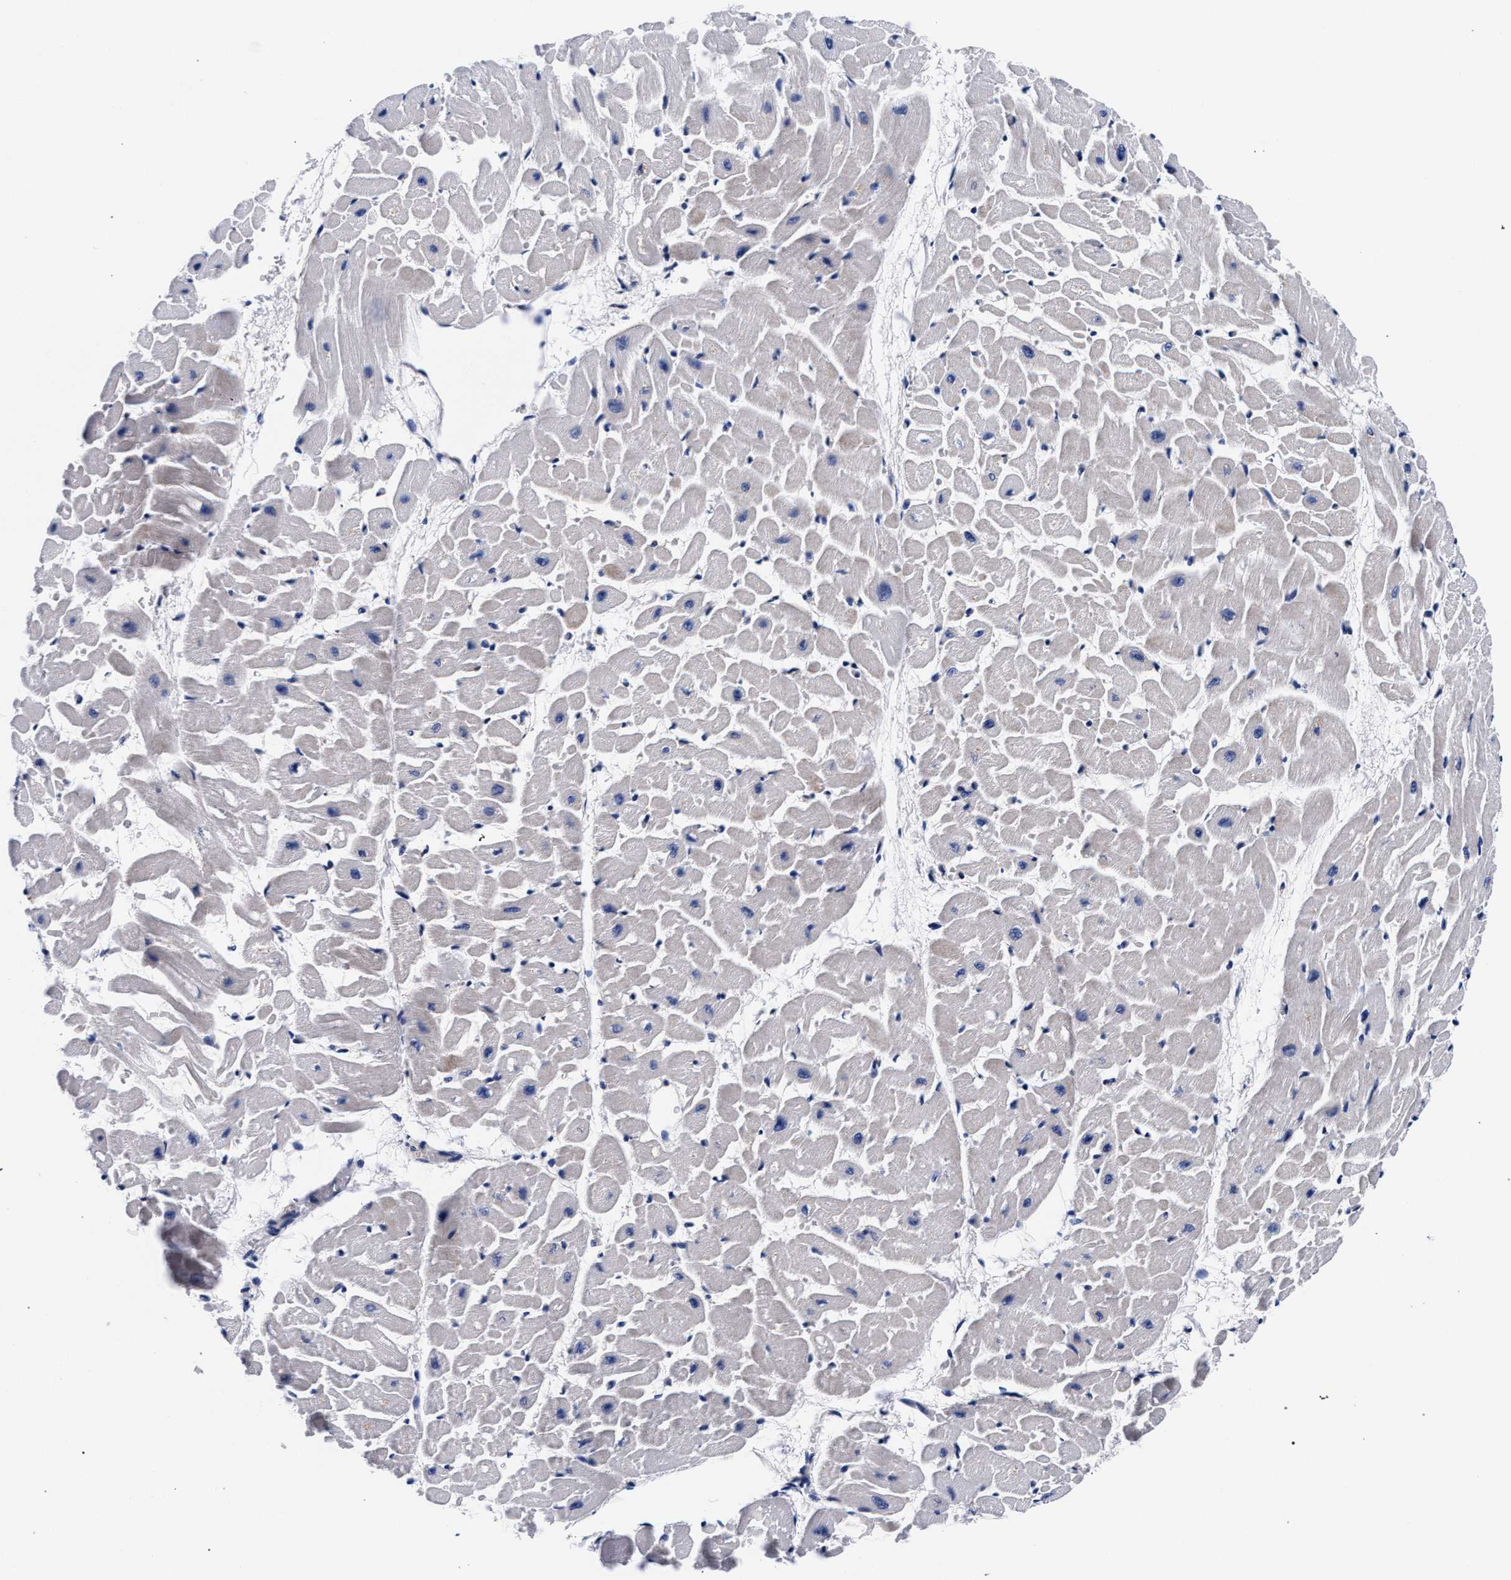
{"staining": {"intensity": "negative", "quantity": "none", "location": "none"}, "tissue": "heart muscle", "cell_type": "Cardiomyocytes", "image_type": "normal", "snomed": [{"axis": "morphology", "description": "Normal tissue, NOS"}, {"axis": "topography", "description": "Heart"}], "caption": "Human heart muscle stained for a protein using IHC shows no positivity in cardiomyocytes.", "gene": "RAB3B", "patient": {"sex": "male", "age": 45}}